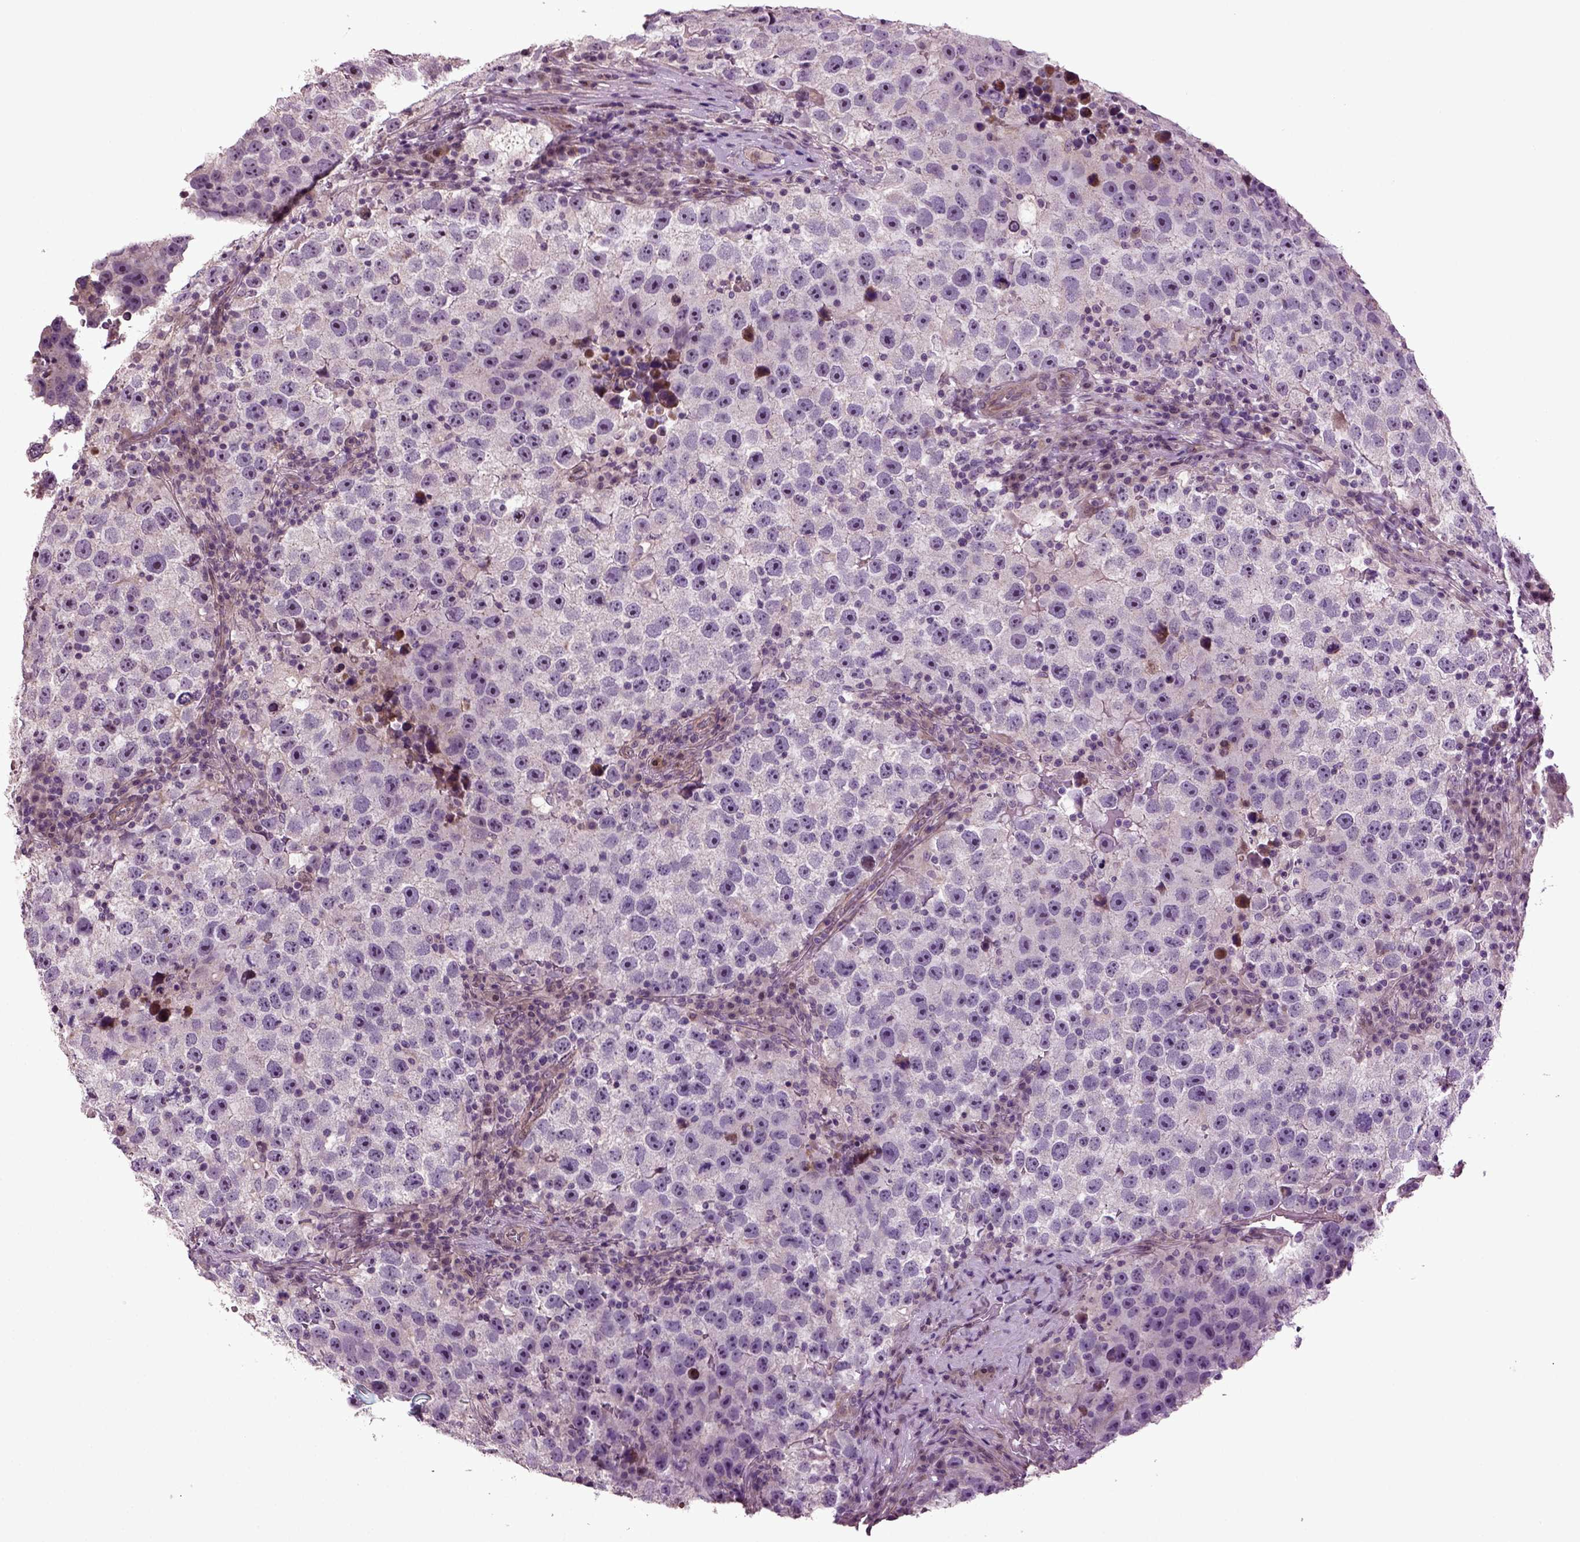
{"staining": {"intensity": "negative", "quantity": "none", "location": "none"}, "tissue": "testis cancer", "cell_type": "Tumor cells", "image_type": "cancer", "snomed": [{"axis": "morphology", "description": "Normal tissue, NOS"}, {"axis": "morphology", "description": "Seminoma, NOS"}, {"axis": "topography", "description": "Testis"}], "caption": "Tumor cells are negative for brown protein staining in testis cancer.", "gene": "HAGHL", "patient": {"sex": "male", "age": 31}}